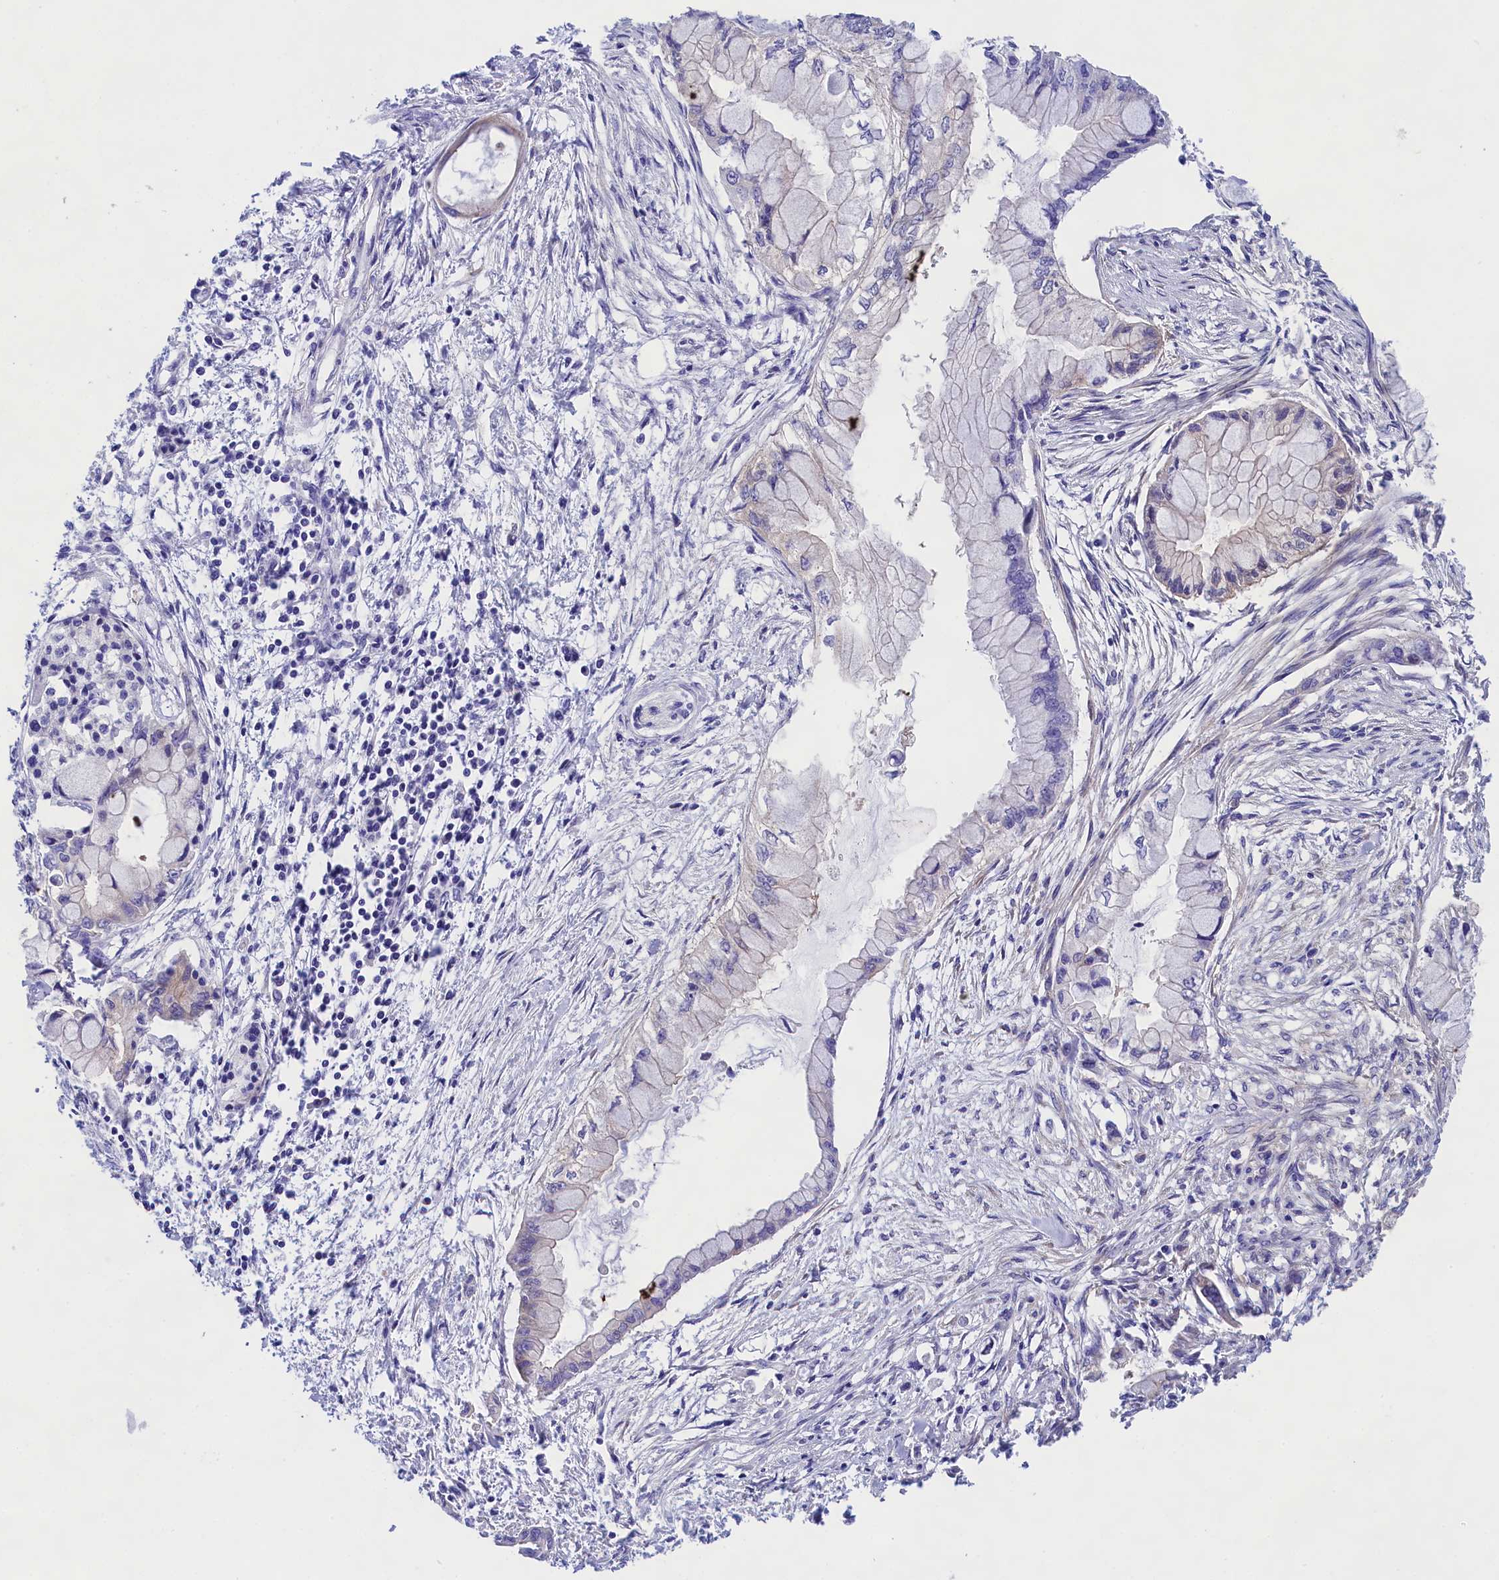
{"staining": {"intensity": "negative", "quantity": "none", "location": "none"}, "tissue": "pancreatic cancer", "cell_type": "Tumor cells", "image_type": "cancer", "snomed": [{"axis": "morphology", "description": "Adenocarcinoma, NOS"}, {"axis": "topography", "description": "Pancreas"}], "caption": "Protein analysis of pancreatic cancer (adenocarcinoma) exhibits no significant staining in tumor cells. (Brightfield microscopy of DAB IHC at high magnification).", "gene": "PPP1R13L", "patient": {"sex": "male", "age": 48}}